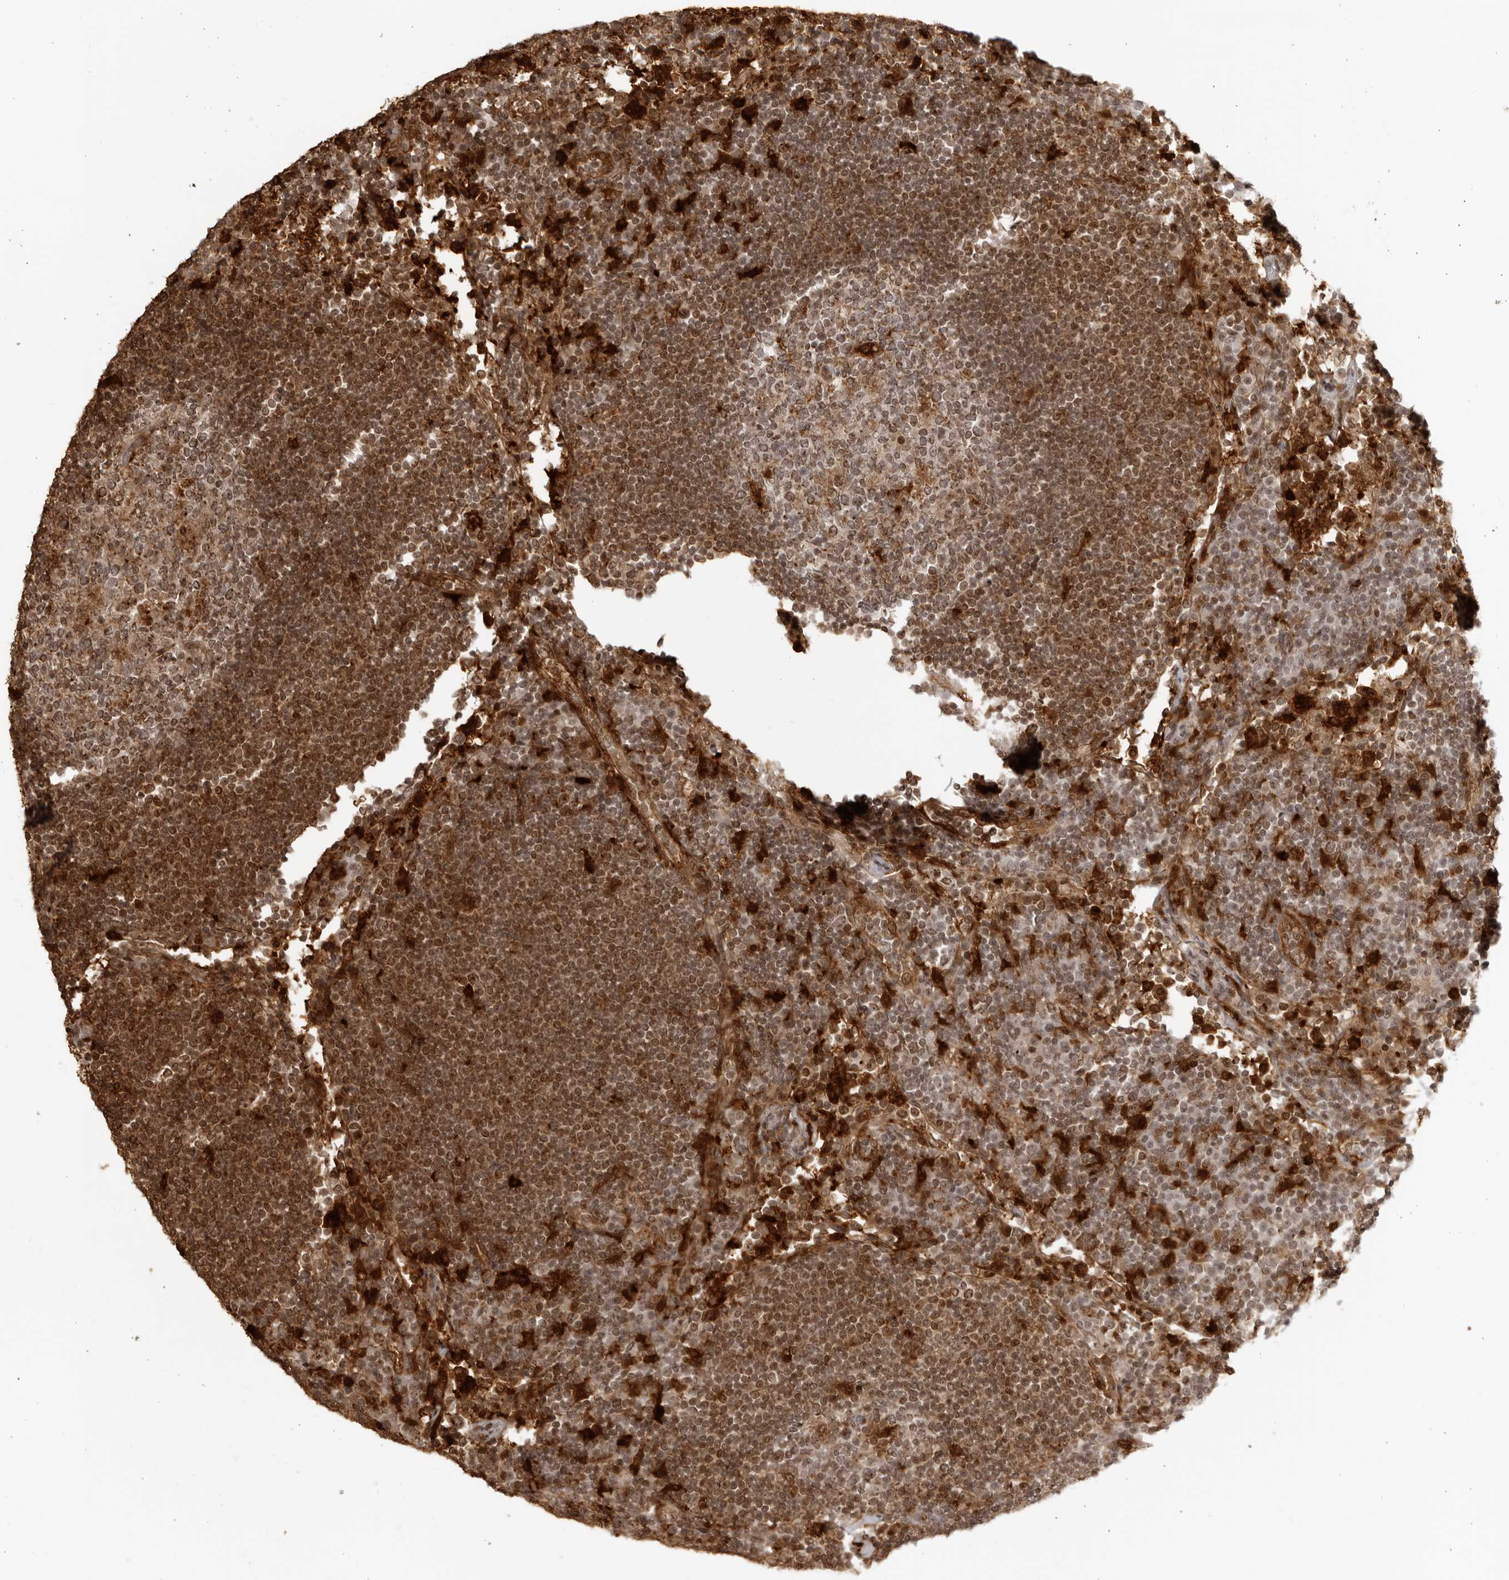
{"staining": {"intensity": "moderate", "quantity": "<25%", "location": "cytoplasmic/membranous,nuclear"}, "tissue": "lymph node", "cell_type": "Germinal center cells", "image_type": "normal", "snomed": [{"axis": "morphology", "description": "Normal tissue, NOS"}, {"axis": "topography", "description": "Lymph node"}], "caption": "The histopathology image shows immunohistochemical staining of unremarkable lymph node. There is moderate cytoplasmic/membranous,nuclear expression is present in about <25% of germinal center cells.", "gene": "TCF21", "patient": {"sex": "female", "age": 53}}